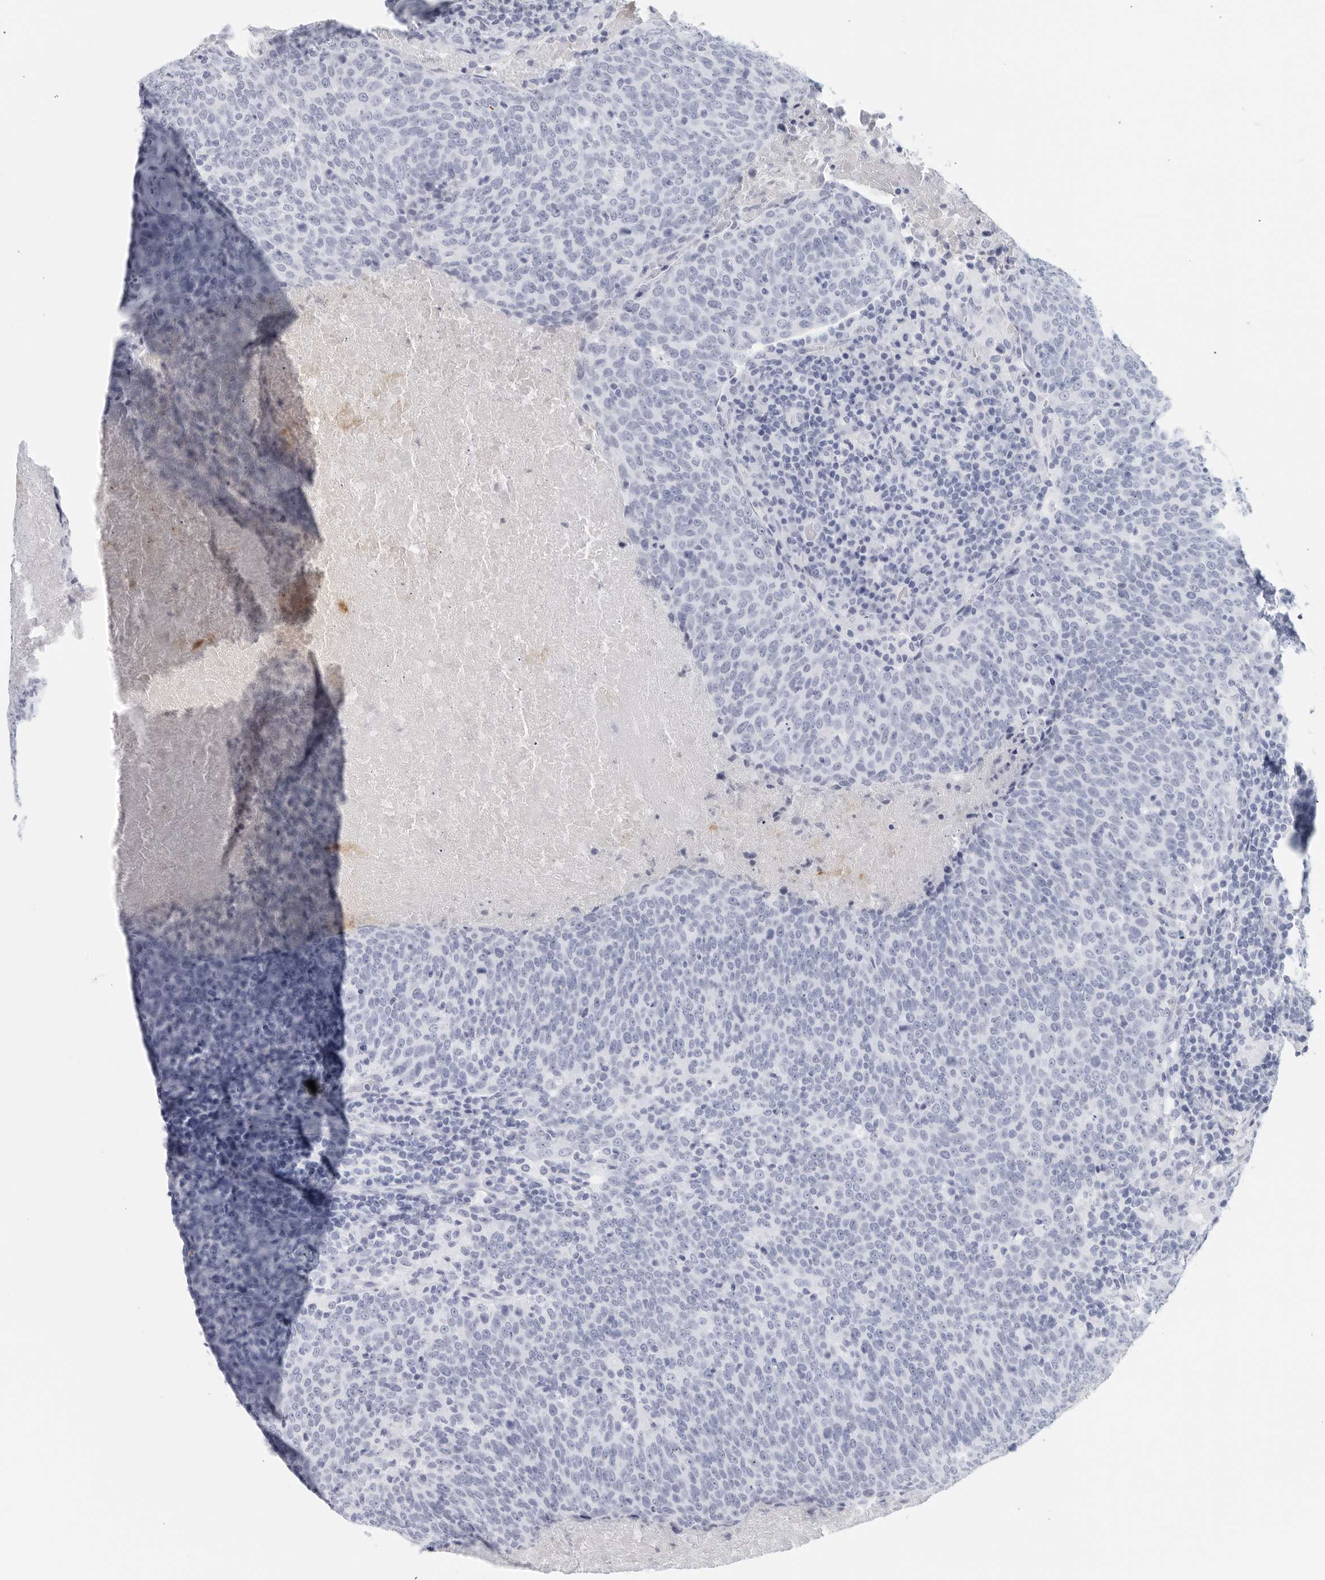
{"staining": {"intensity": "negative", "quantity": "none", "location": "none"}, "tissue": "head and neck cancer", "cell_type": "Tumor cells", "image_type": "cancer", "snomed": [{"axis": "morphology", "description": "Squamous cell carcinoma, NOS"}, {"axis": "morphology", "description": "Squamous cell carcinoma, metastatic, NOS"}, {"axis": "topography", "description": "Lymph node"}, {"axis": "topography", "description": "Head-Neck"}], "caption": "Immunohistochemical staining of head and neck metastatic squamous cell carcinoma demonstrates no significant positivity in tumor cells.", "gene": "FGG", "patient": {"sex": "male", "age": 62}}